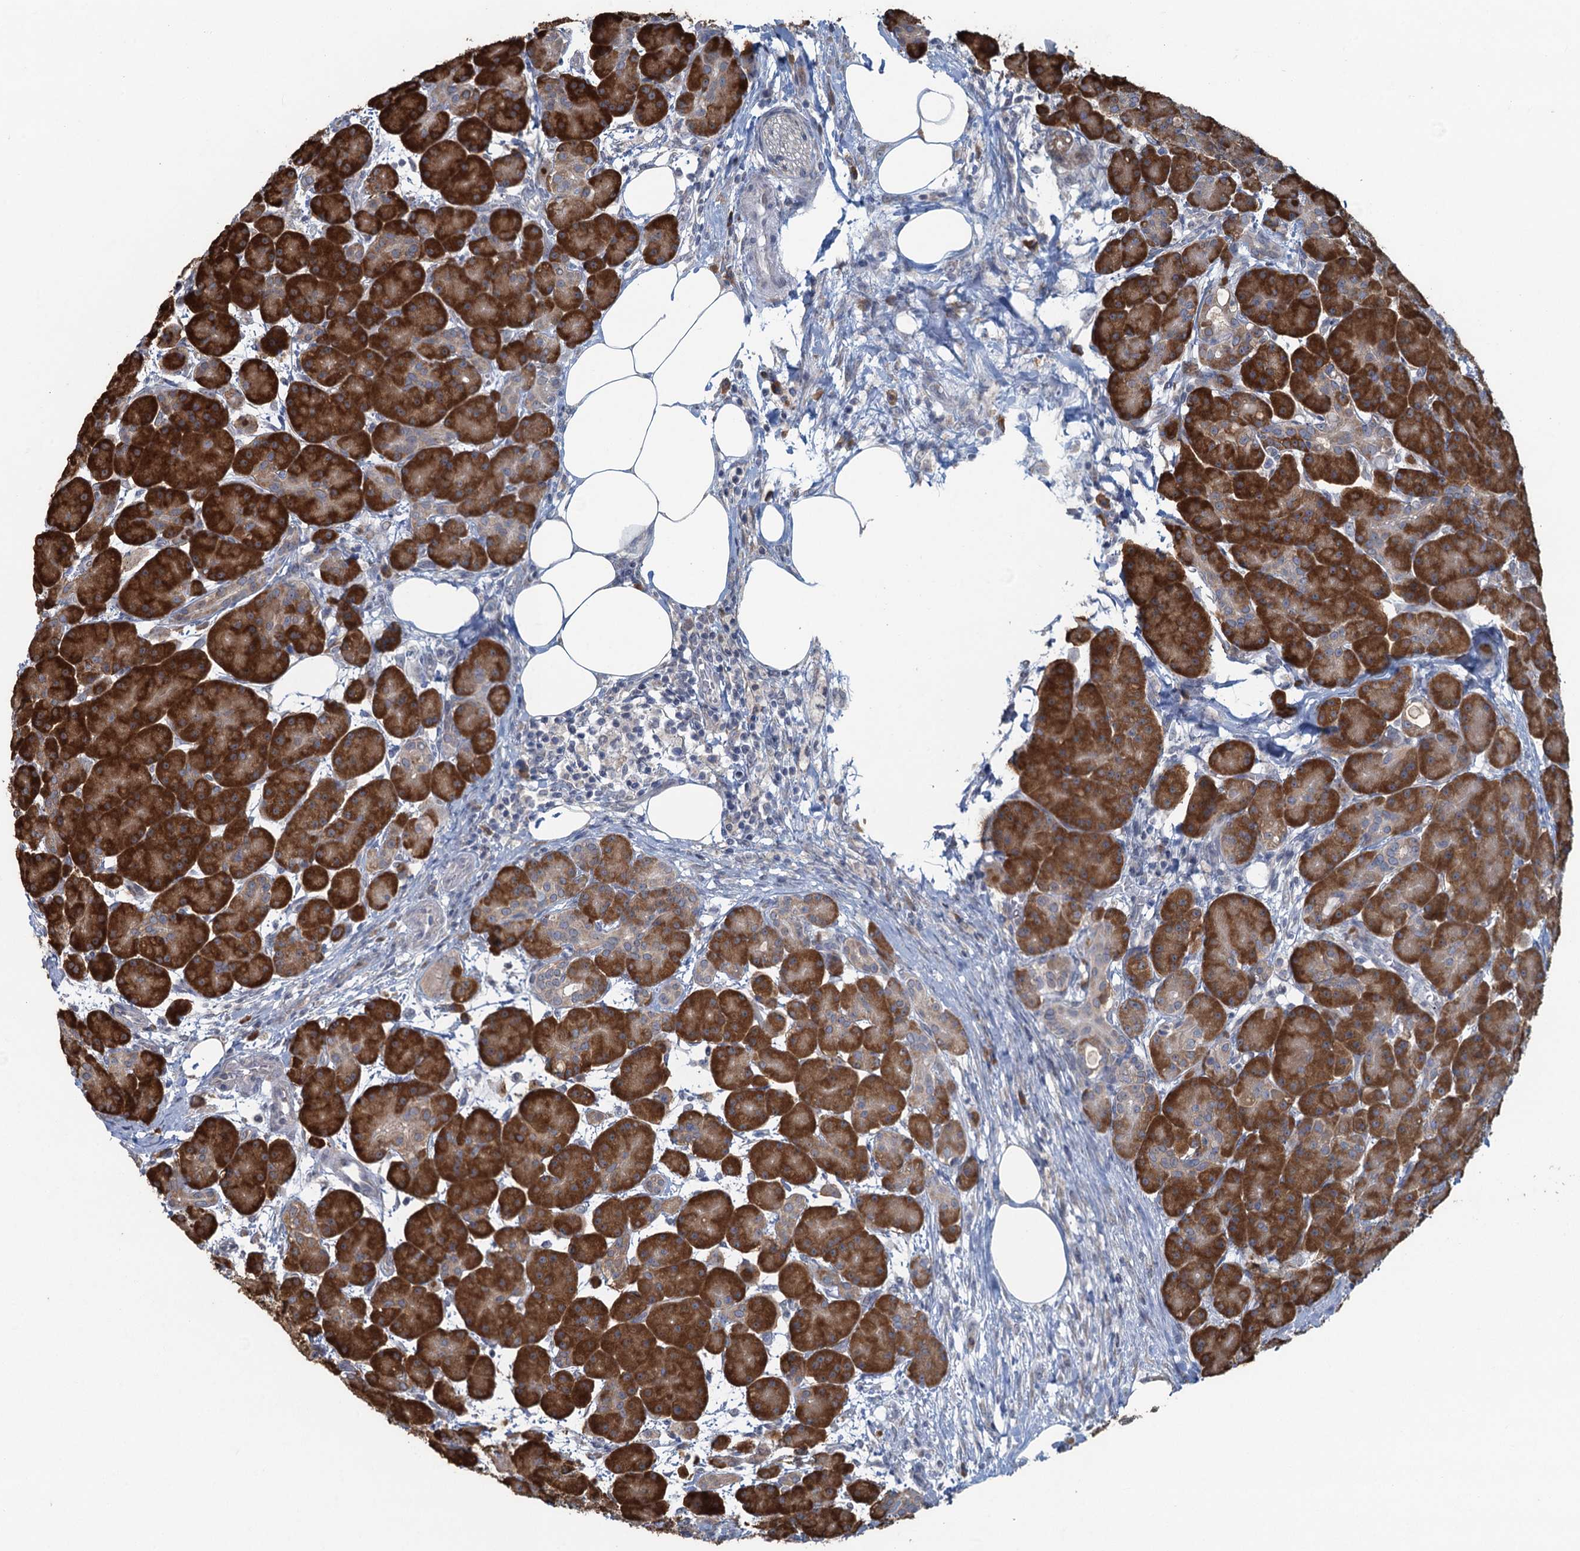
{"staining": {"intensity": "strong", "quantity": ">75%", "location": "cytoplasmic/membranous"}, "tissue": "pancreas", "cell_type": "Exocrine glandular cells", "image_type": "normal", "snomed": [{"axis": "morphology", "description": "Normal tissue, NOS"}, {"axis": "topography", "description": "Pancreas"}], "caption": "Exocrine glandular cells display high levels of strong cytoplasmic/membranous positivity in approximately >75% of cells in benign human pancreas.", "gene": "TEX35", "patient": {"sex": "male", "age": 63}}